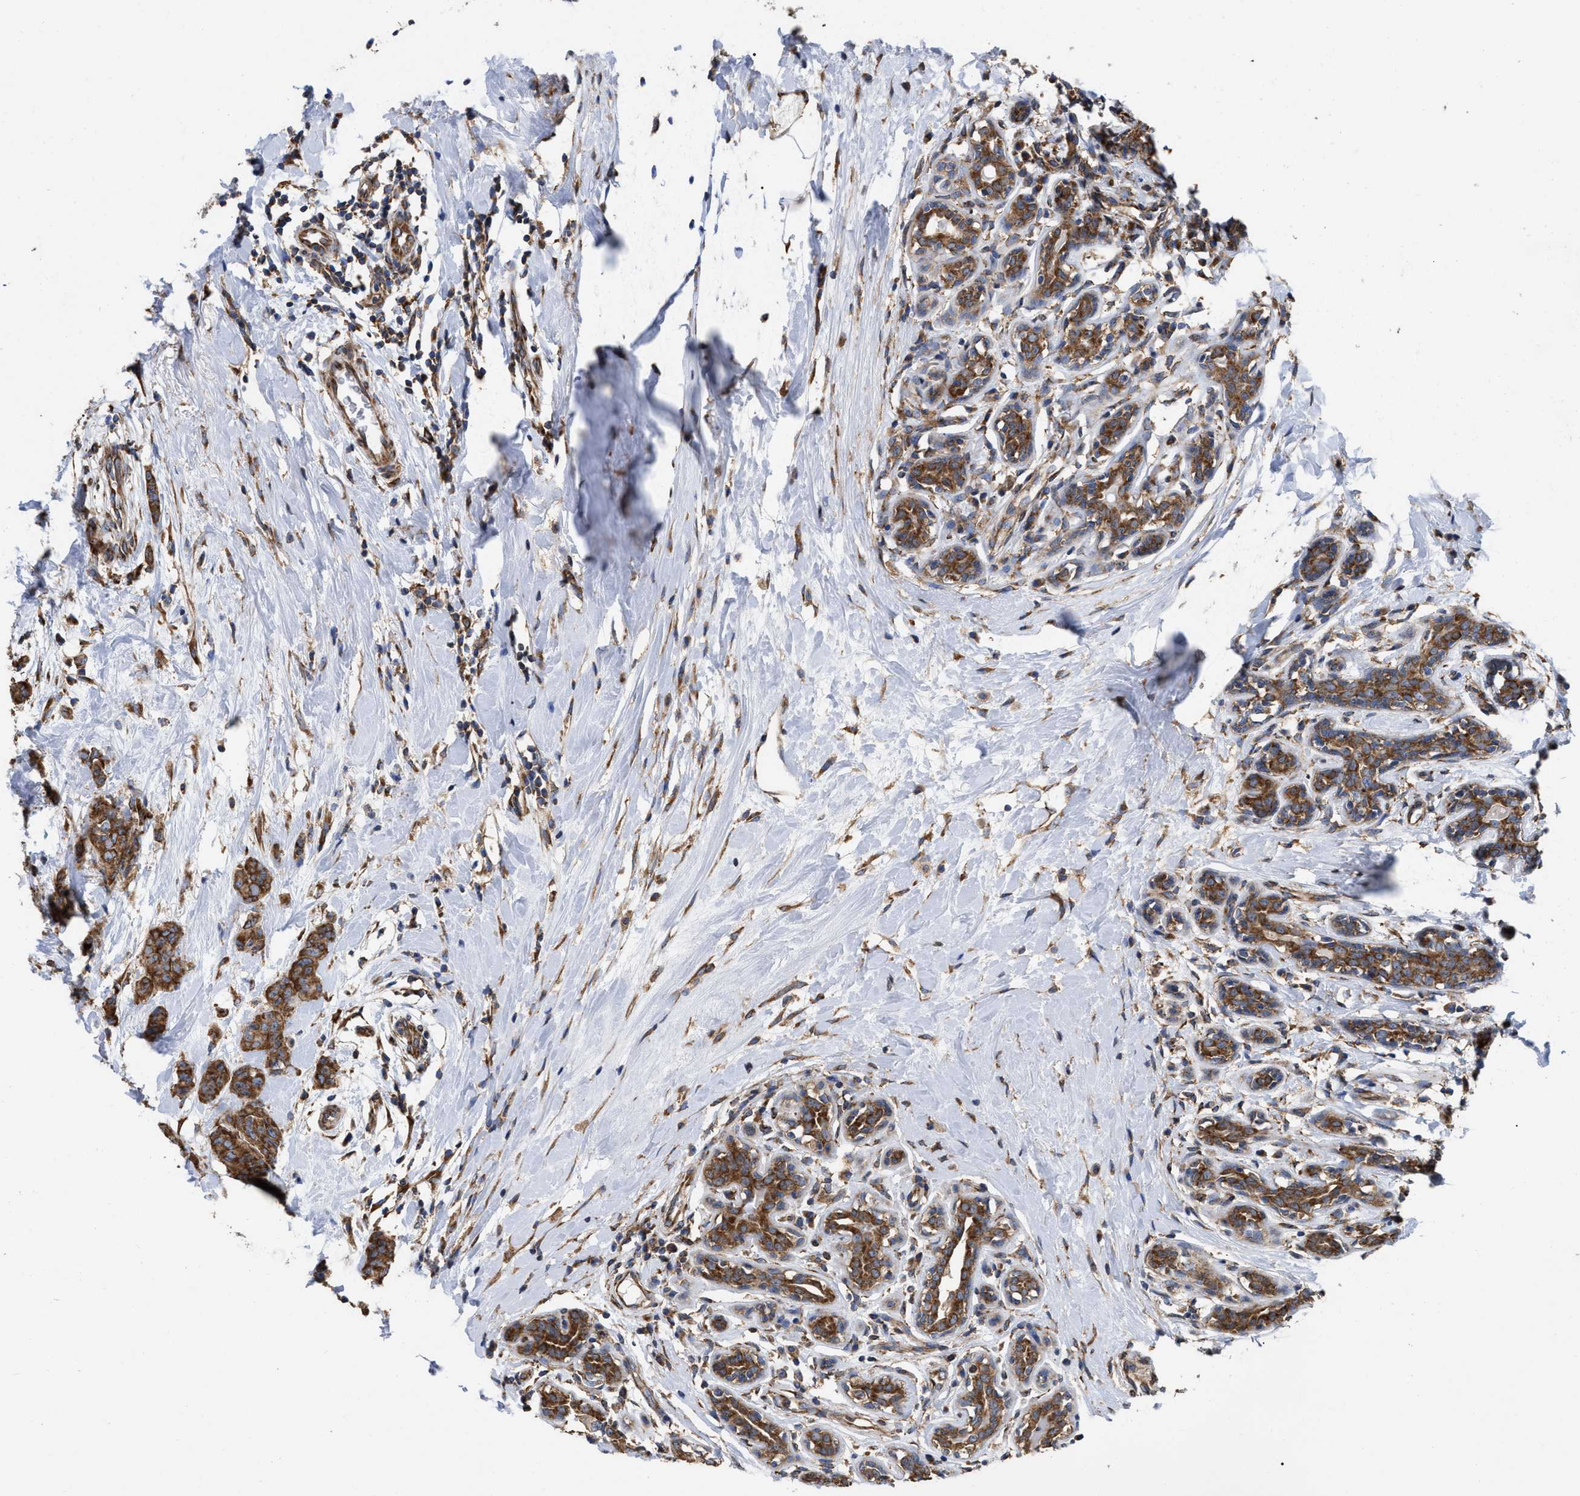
{"staining": {"intensity": "strong", "quantity": ">75%", "location": "cytoplasmic/membranous"}, "tissue": "breast cancer", "cell_type": "Tumor cells", "image_type": "cancer", "snomed": [{"axis": "morphology", "description": "Normal tissue, NOS"}, {"axis": "morphology", "description": "Duct carcinoma"}, {"axis": "topography", "description": "Breast"}], "caption": "This is a micrograph of IHC staining of breast cancer, which shows strong staining in the cytoplasmic/membranous of tumor cells.", "gene": "FAM120A", "patient": {"sex": "female", "age": 40}}